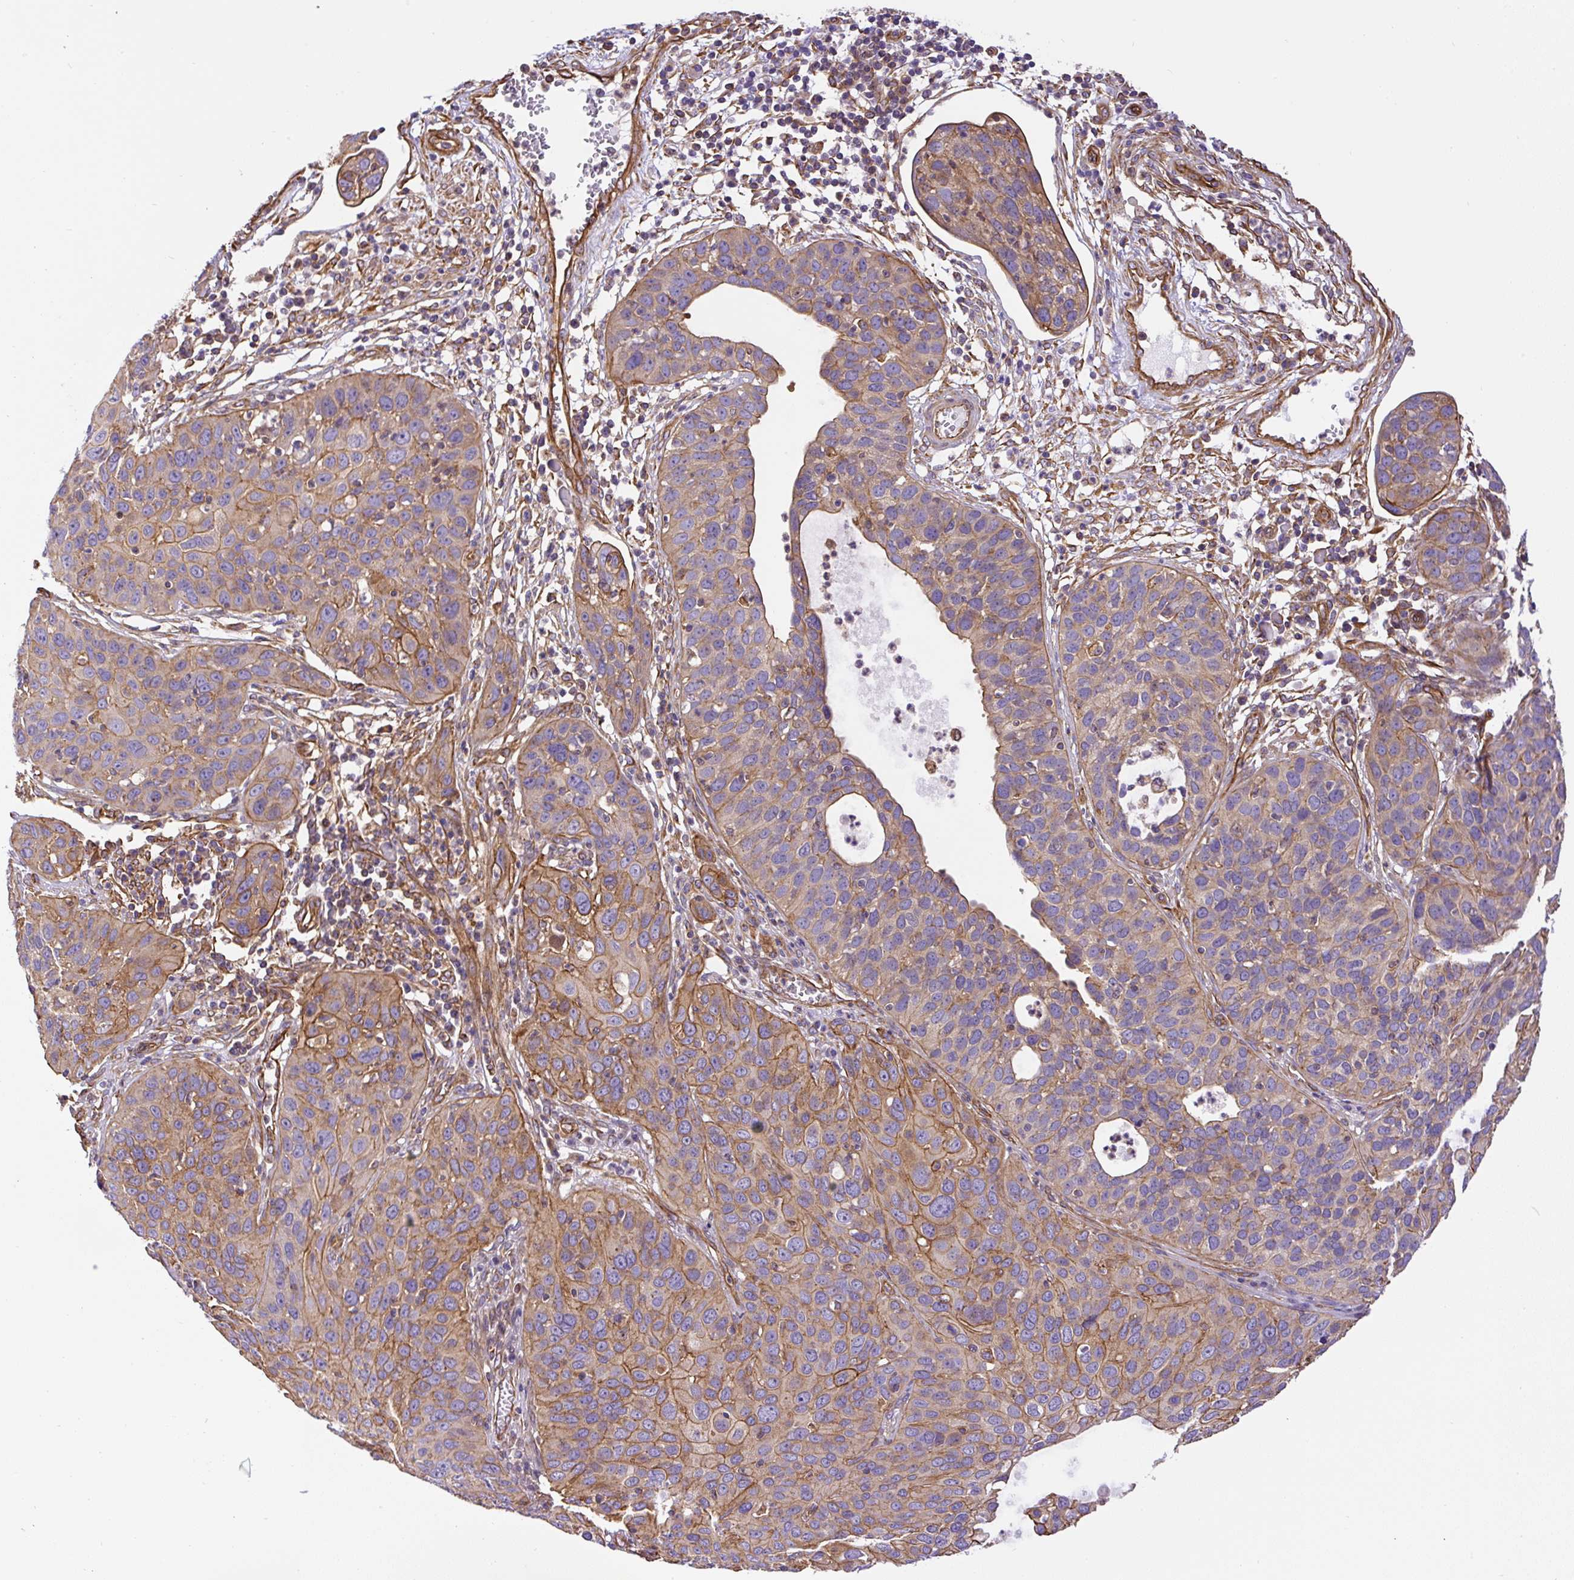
{"staining": {"intensity": "moderate", "quantity": "25%-75%", "location": "cytoplasmic/membranous"}, "tissue": "cervical cancer", "cell_type": "Tumor cells", "image_type": "cancer", "snomed": [{"axis": "morphology", "description": "Squamous cell carcinoma, NOS"}, {"axis": "topography", "description": "Cervix"}], "caption": "A brown stain labels moderate cytoplasmic/membranous expression of a protein in cervical squamous cell carcinoma tumor cells. The protein is shown in brown color, while the nuclei are stained blue.", "gene": "DCTN1", "patient": {"sex": "female", "age": 36}}